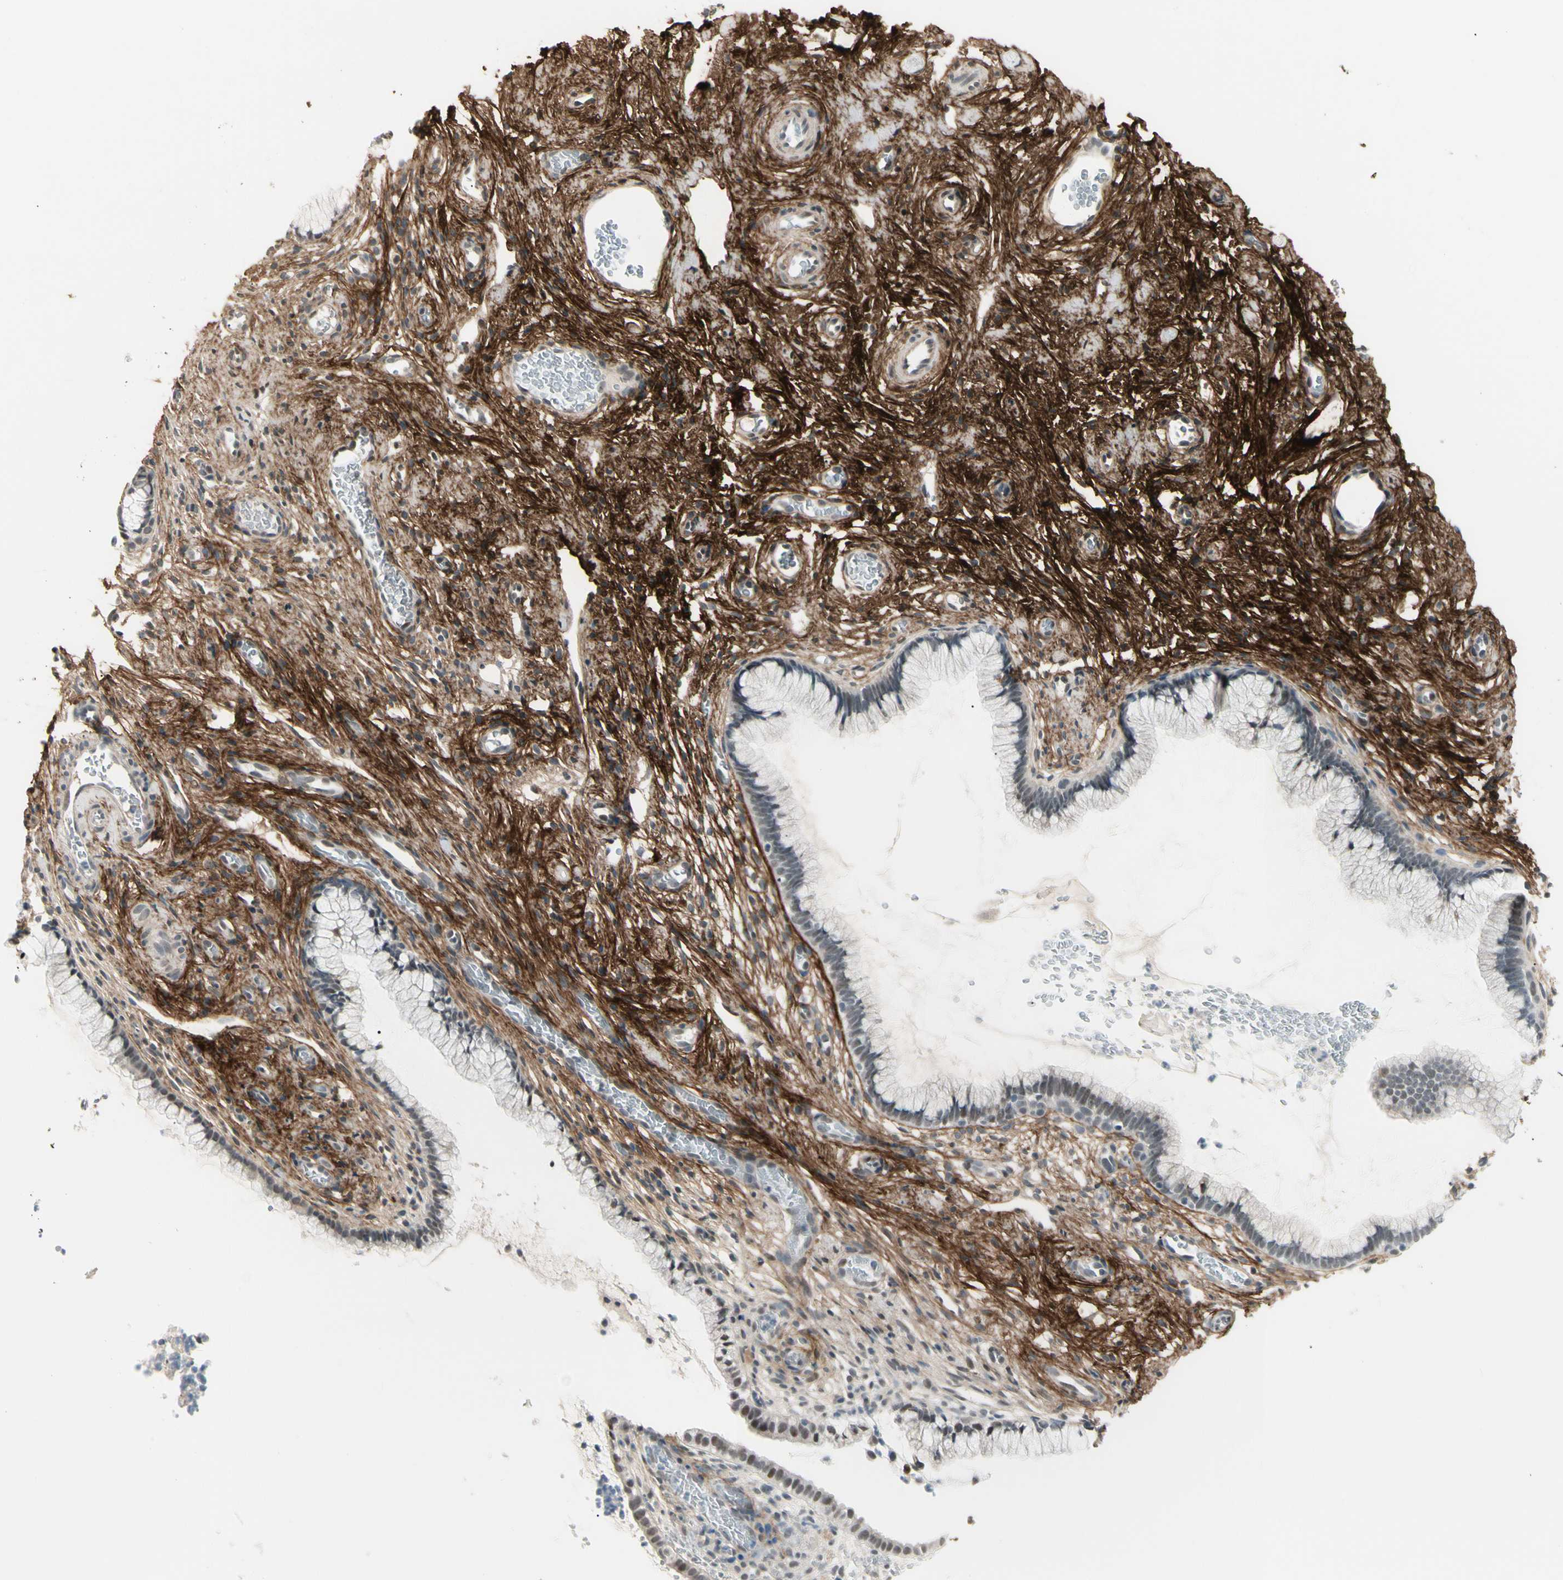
{"staining": {"intensity": "weak", "quantity": "<25%", "location": "nuclear"}, "tissue": "cervix", "cell_type": "Glandular cells", "image_type": "normal", "snomed": [{"axis": "morphology", "description": "Normal tissue, NOS"}, {"axis": "topography", "description": "Cervix"}], "caption": "High magnification brightfield microscopy of normal cervix stained with DAB (brown) and counterstained with hematoxylin (blue): glandular cells show no significant positivity. (DAB (3,3'-diaminobenzidine) IHC, high magnification).", "gene": "ASPN", "patient": {"sex": "female", "age": 65}}